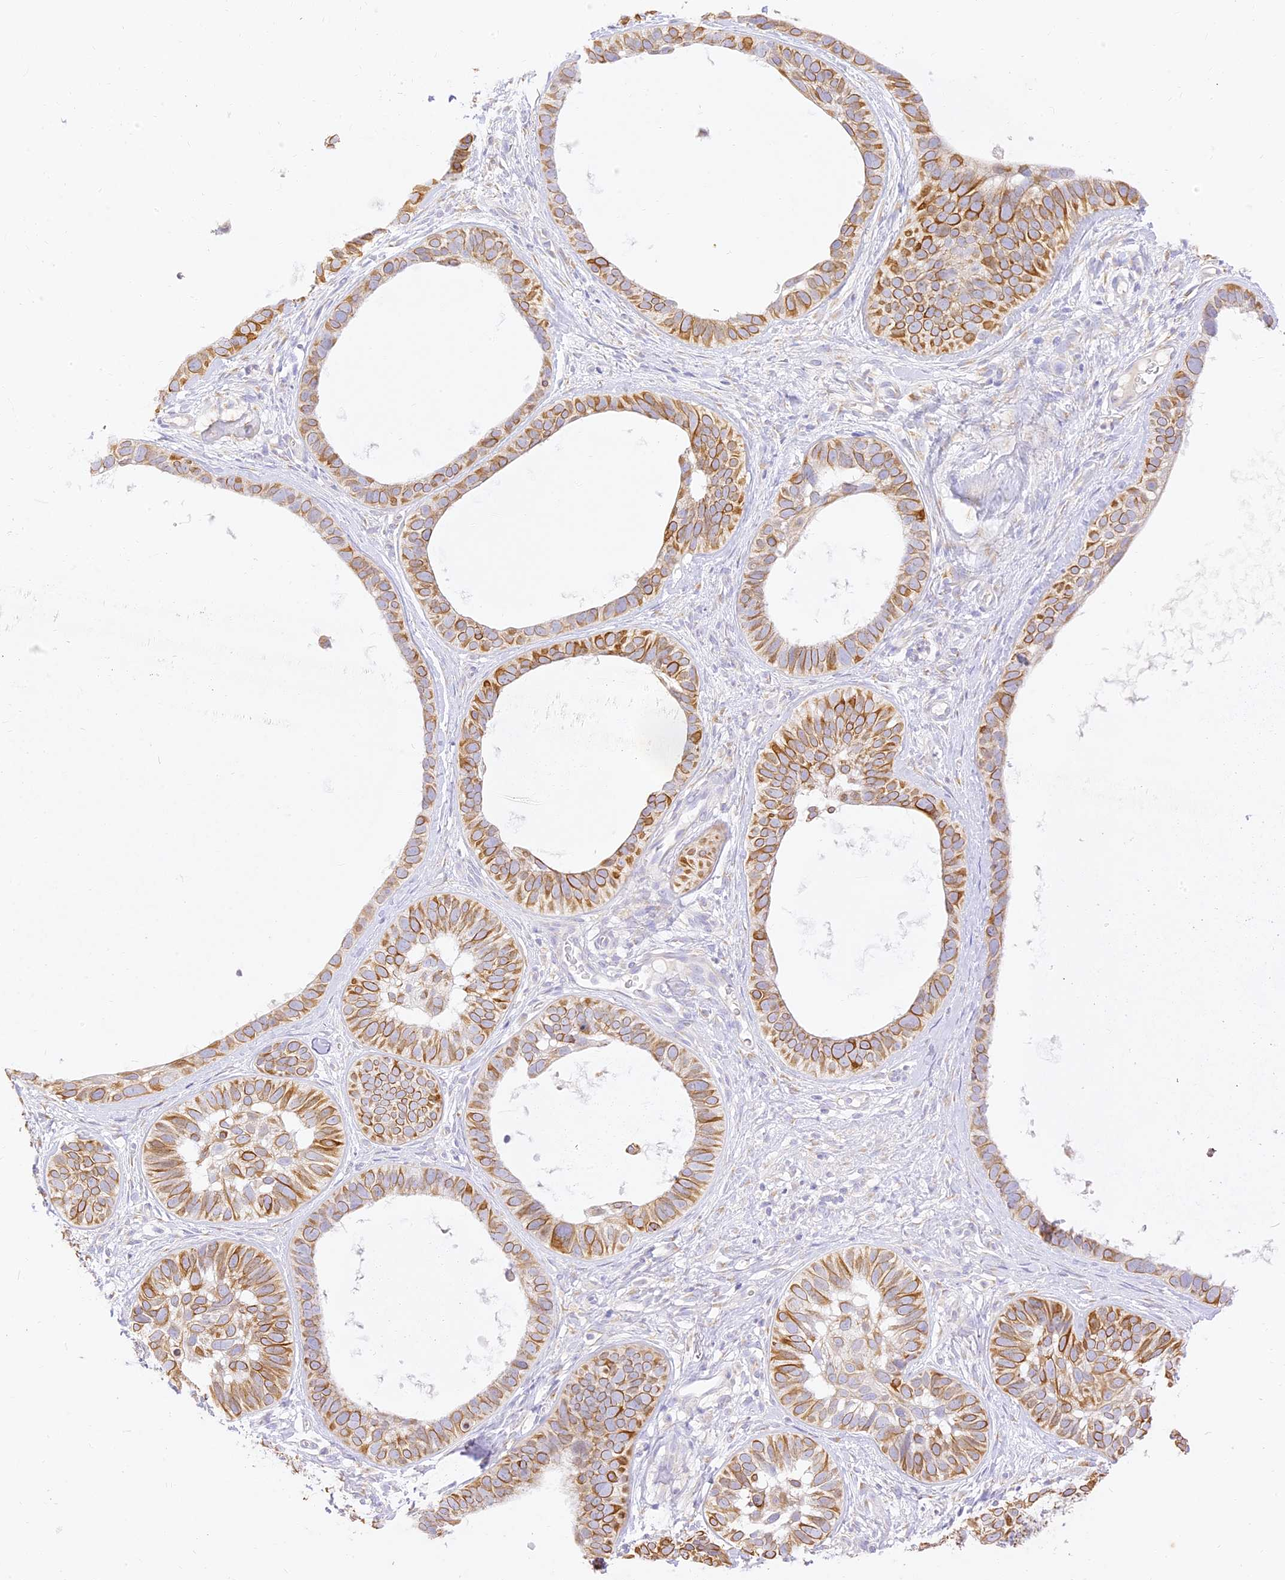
{"staining": {"intensity": "moderate", "quantity": ">75%", "location": "cytoplasmic/membranous"}, "tissue": "skin cancer", "cell_type": "Tumor cells", "image_type": "cancer", "snomed": [{"axis": "morphology", "description": "Basal cell carcinoma"}, {"axis": "topography", "description": "Skin"}], "caption": "Moderate cytoplasmic/membranous staining is appreciated in approximately >75% of tumor cells in skin basal cell carcinoma.", "gene": "SEC13", "patient": {"sex": "male", "age": 62}}